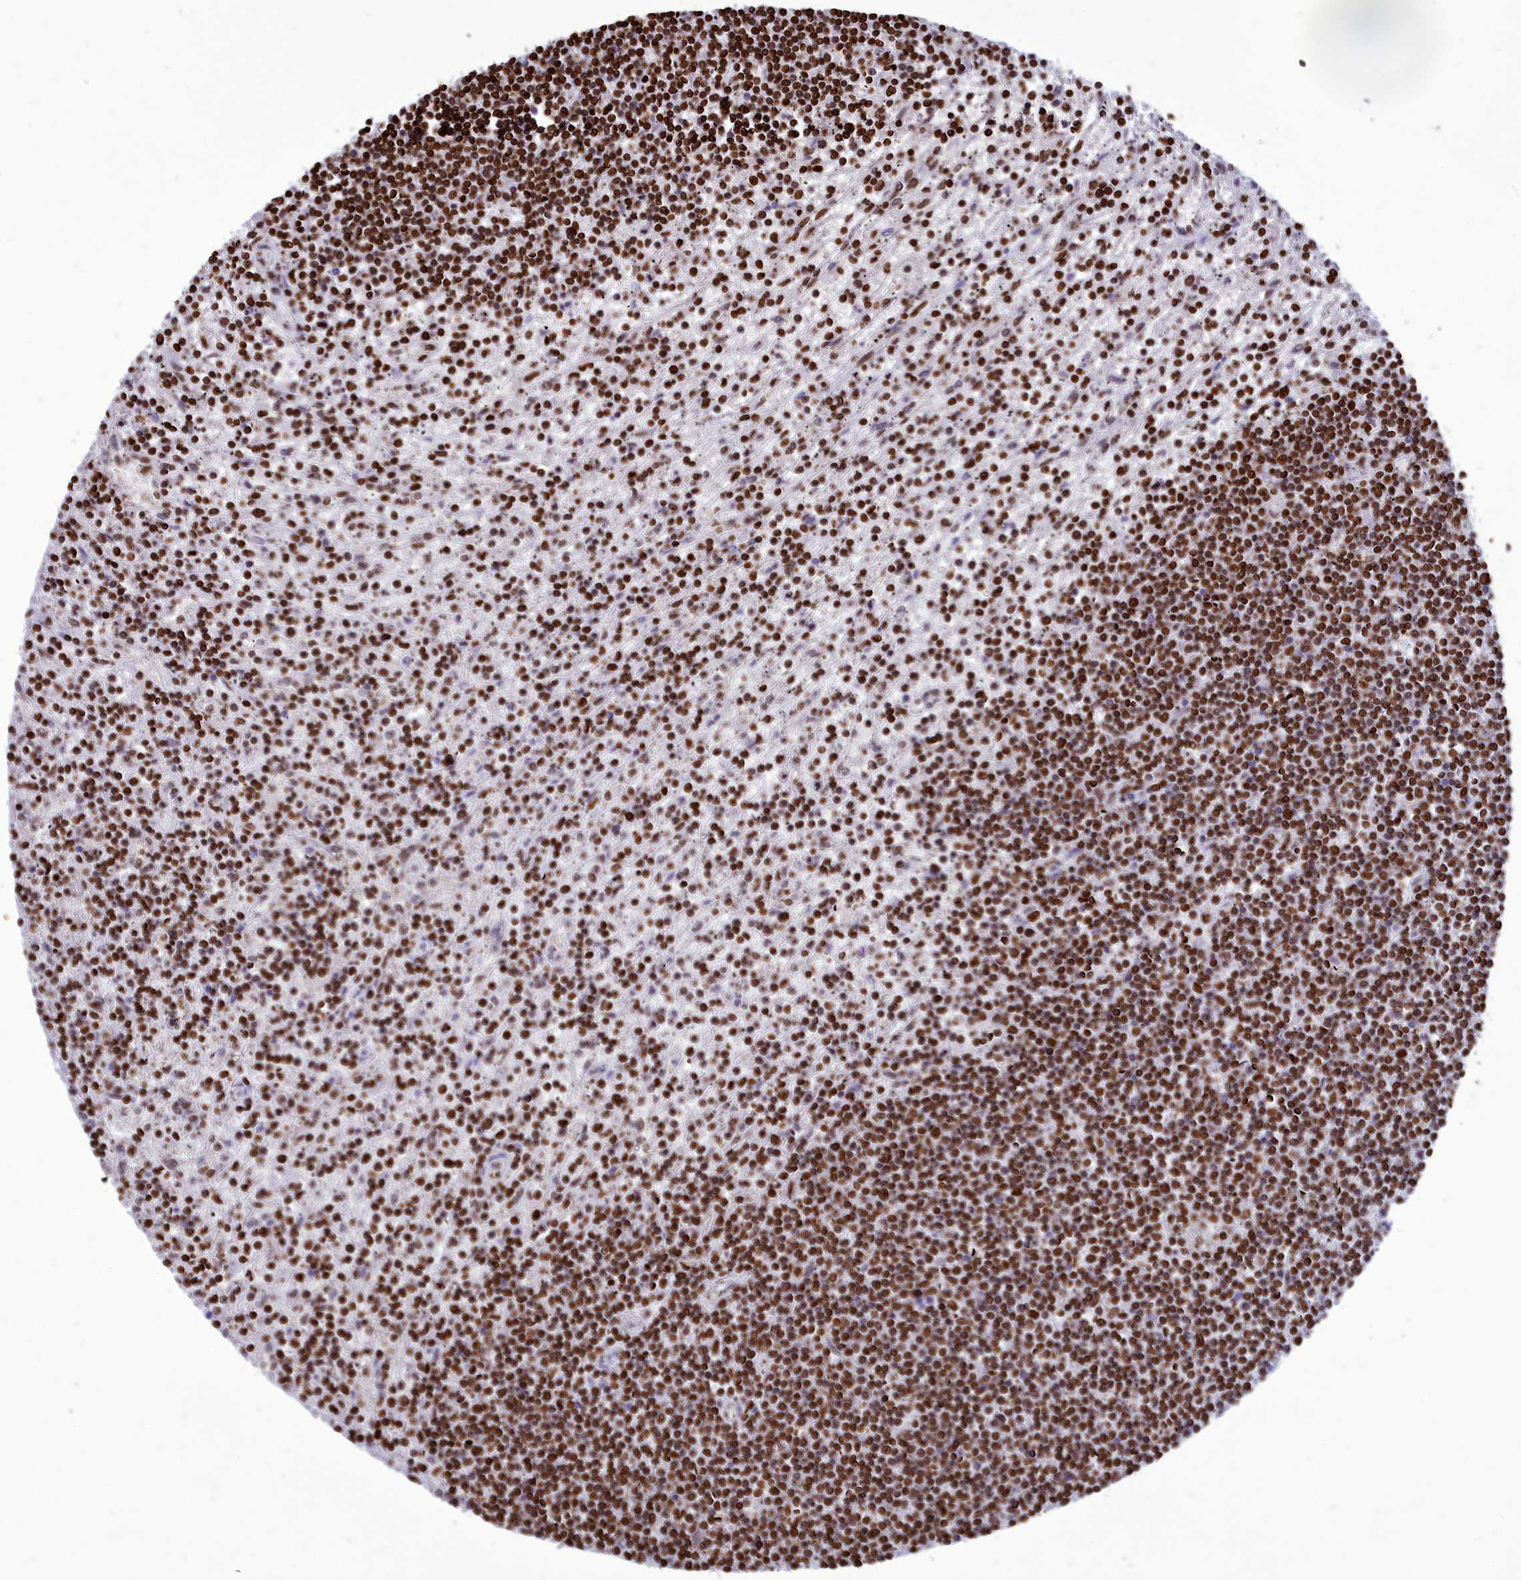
{"staining": {"intensity": "strong", "quantity": ">75%", "location": "nuclear"}, "tissue": "lymphoma", "cell_type": "Tumor cells", "image_type": "cancer", "snomed": [{"axis": "morphology", "description": "Malignant lymphoma, non-Hodgkin's type, Low grade"}, {"axis": "topography", "description": "Spleen"}], "caption": "Low-grade malignant lymphoma, non-Hodgkin's type tissue displays strong nuclear positivity in approximately >75% of tumor cells, visualized by immunohistochemistry.", "gene": "AKAP17A", "patient": {"sex": "male", "age": 76}}